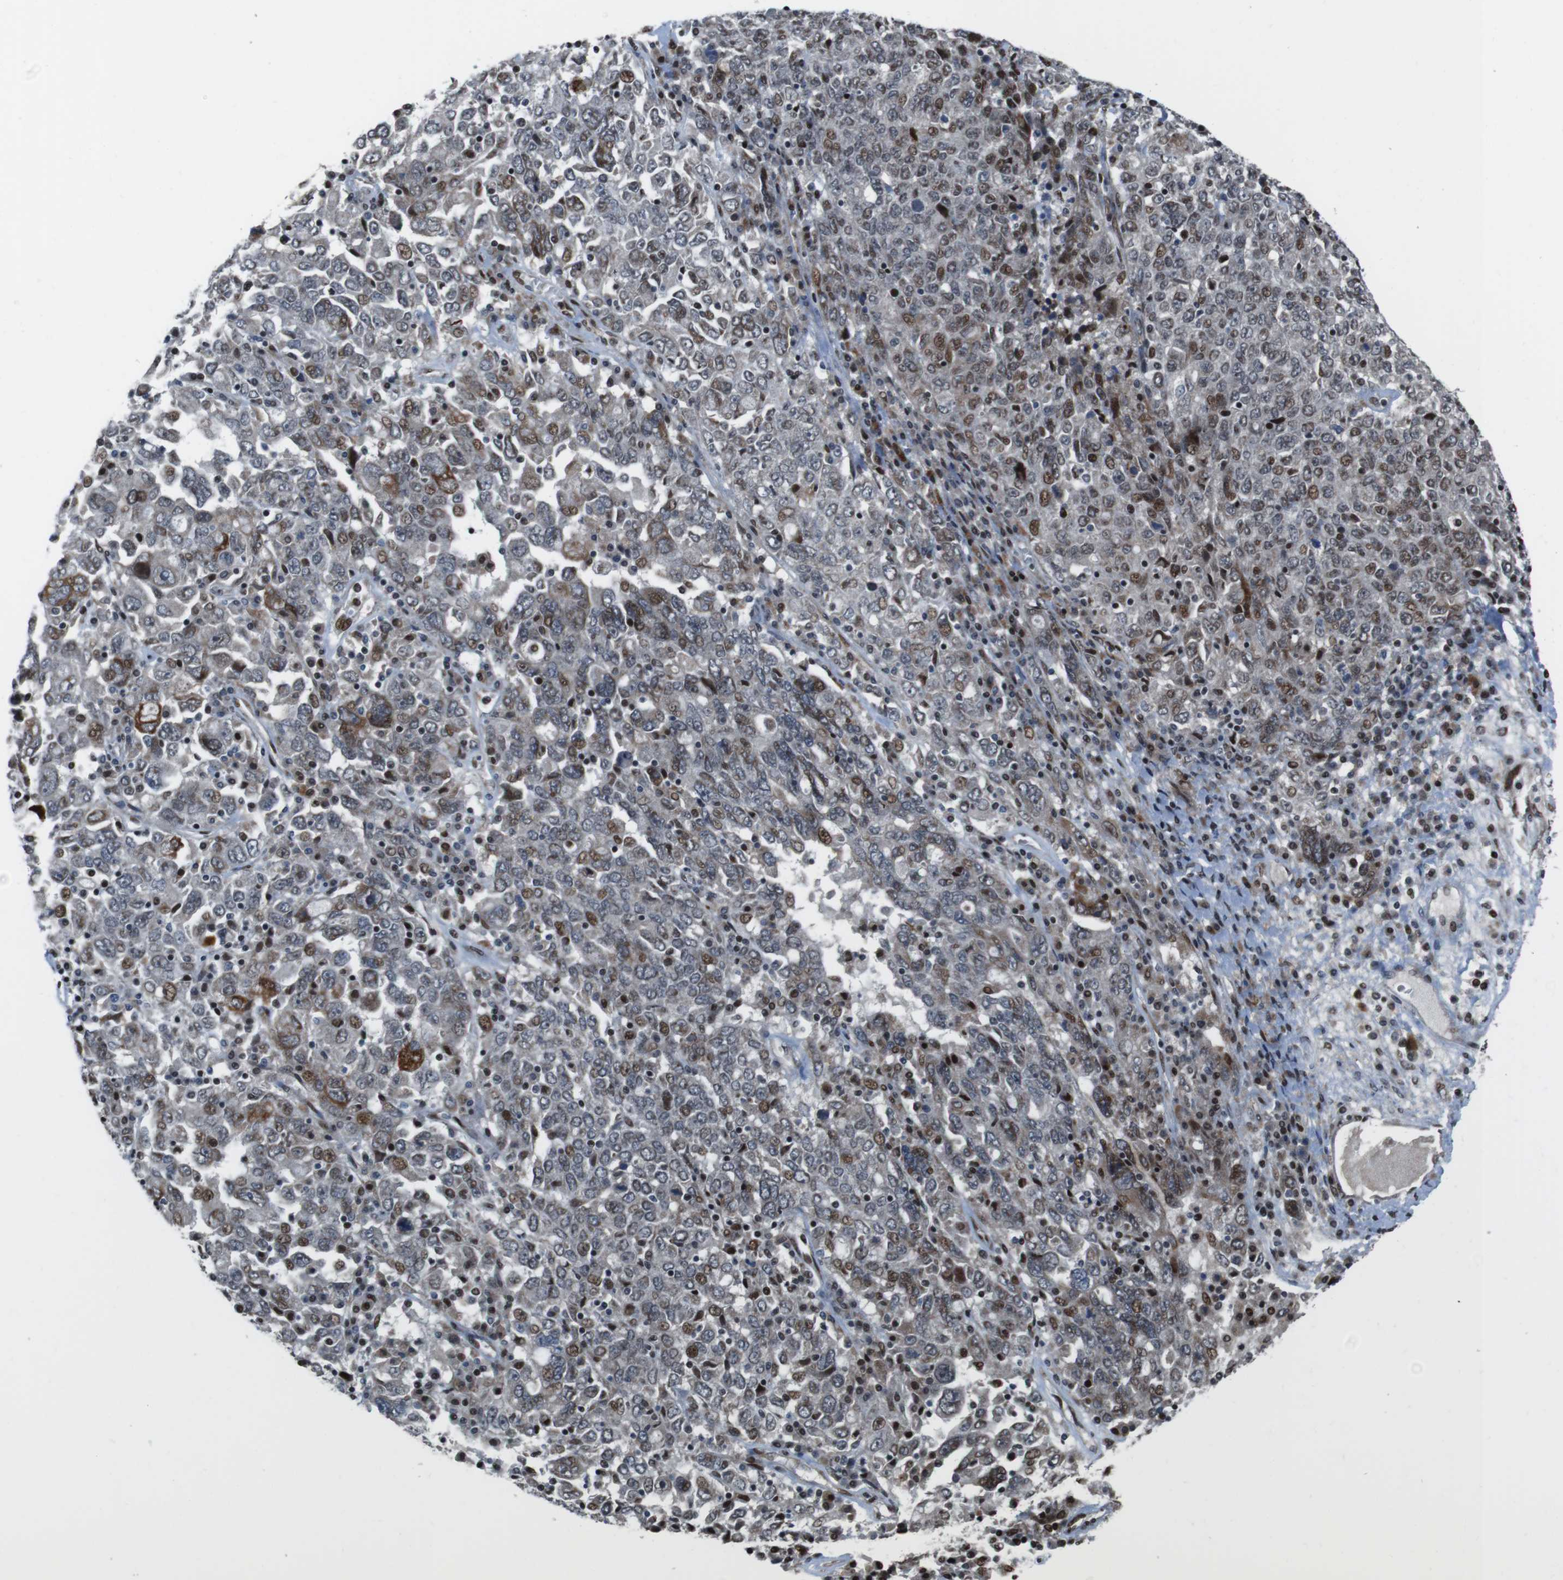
{"staining": {"intensity": "moderate", "quantity": "25%-75%", "location": "nuclear"}, "tissue": "ovarian cancer", "cell_type": "Tumor cells", "image_type": "cancer", "snomed": [{"axis": "morphology", "description": "Carcinoma, endometroid"}, {"axis": "topography", "description": "Ovary"}], "caption": "Human ovarian cancer stained with a protein marker displays moderate staining in tumor cells.", "gene": "PBRM1", "patient": {"sex": "female", "age": 62}}